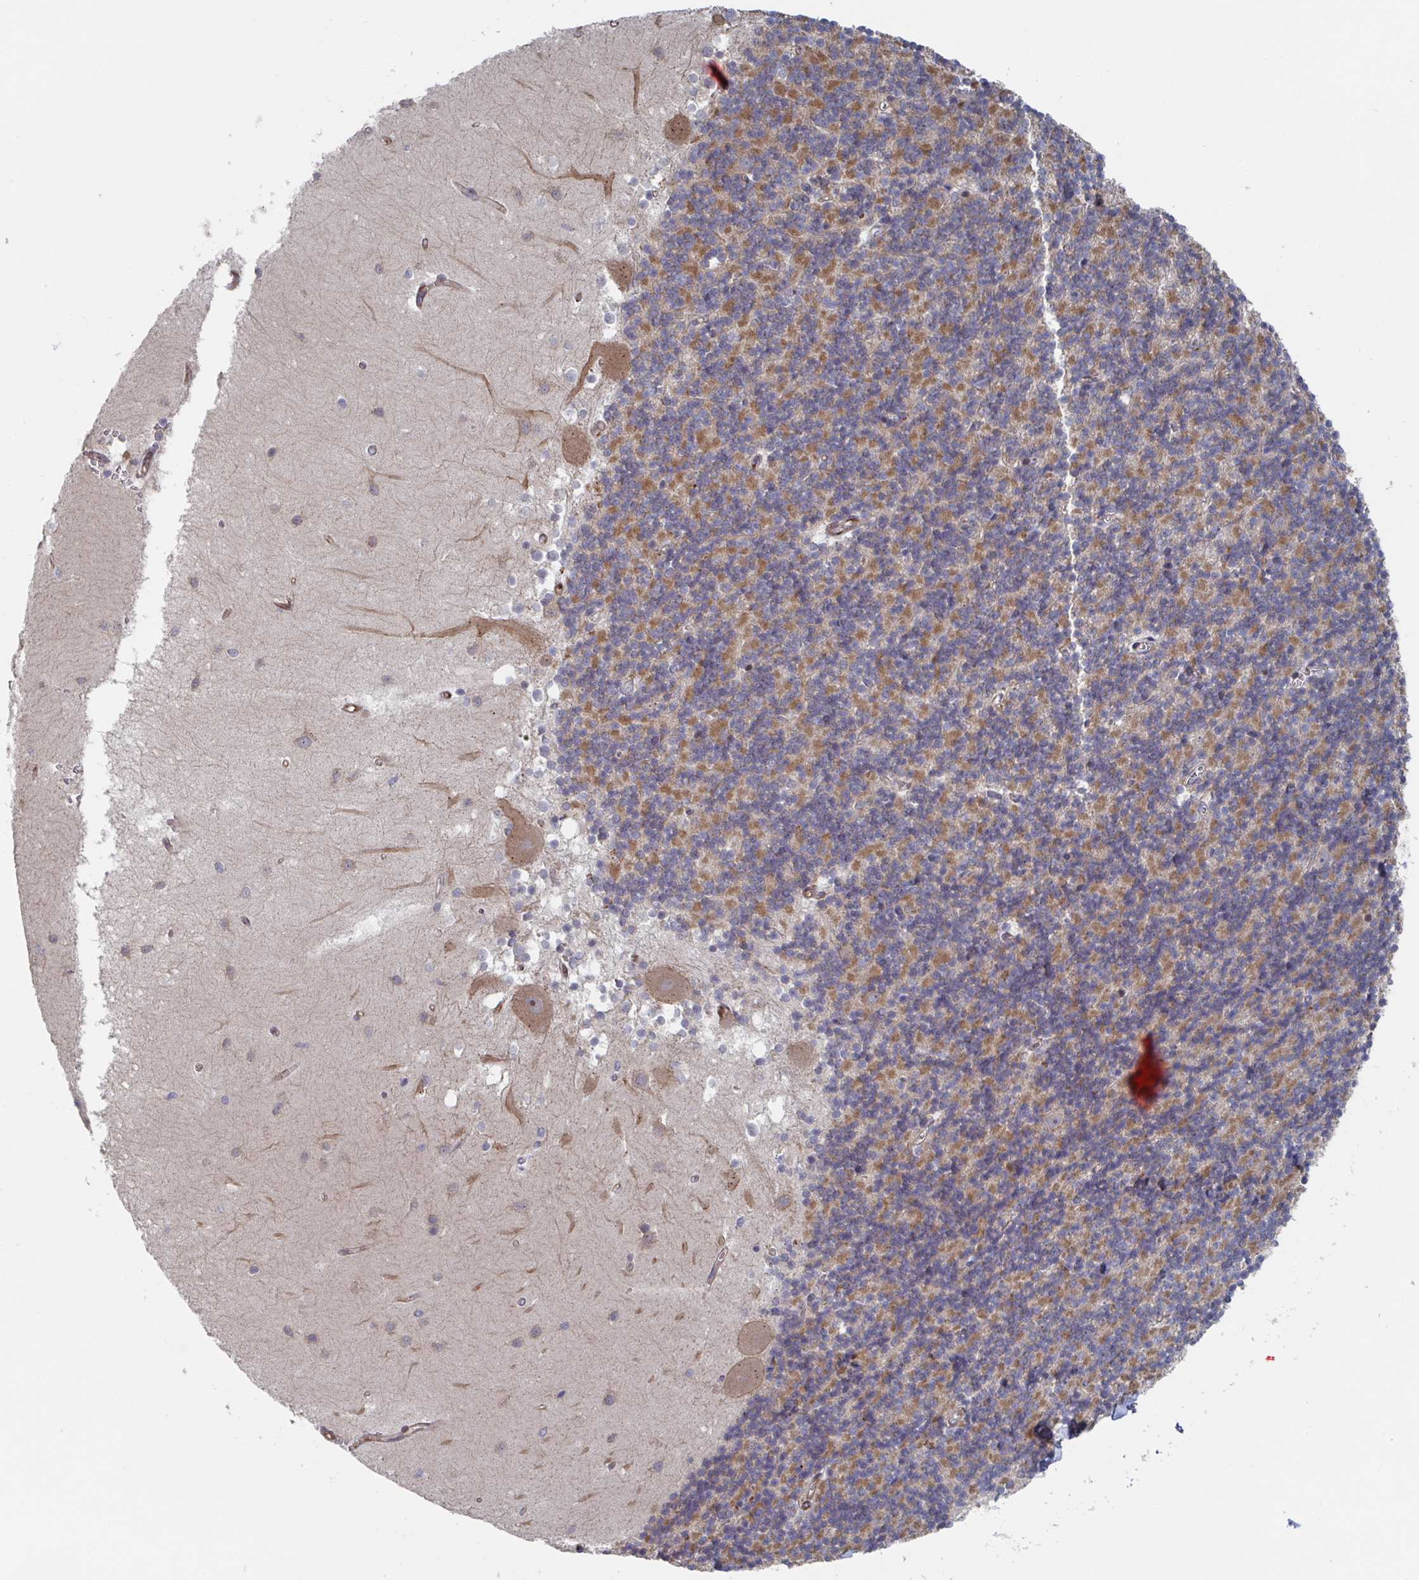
{"staining": {"intensity": "moderate", "quantity": "25%-75%", "location": "cytoplasmic/membranous"}, "tissue": "cerebellum", "cell_type": "Cells in granular layer", "image_type": "normal", "snomed": [{"axis": "morphology", "description": "Normal tissue, NOS"}, {"axis": "topography", "description": "Cerebellum"}], "caption": "Cerebellum was stained to show a protein in brown. There is medium levels of moderate cytoplasmic/membranous staining in about 25%-75% of cells in granular layer.", "gene": "DVL3", "patient": {"sex": "male", "age": 54}}